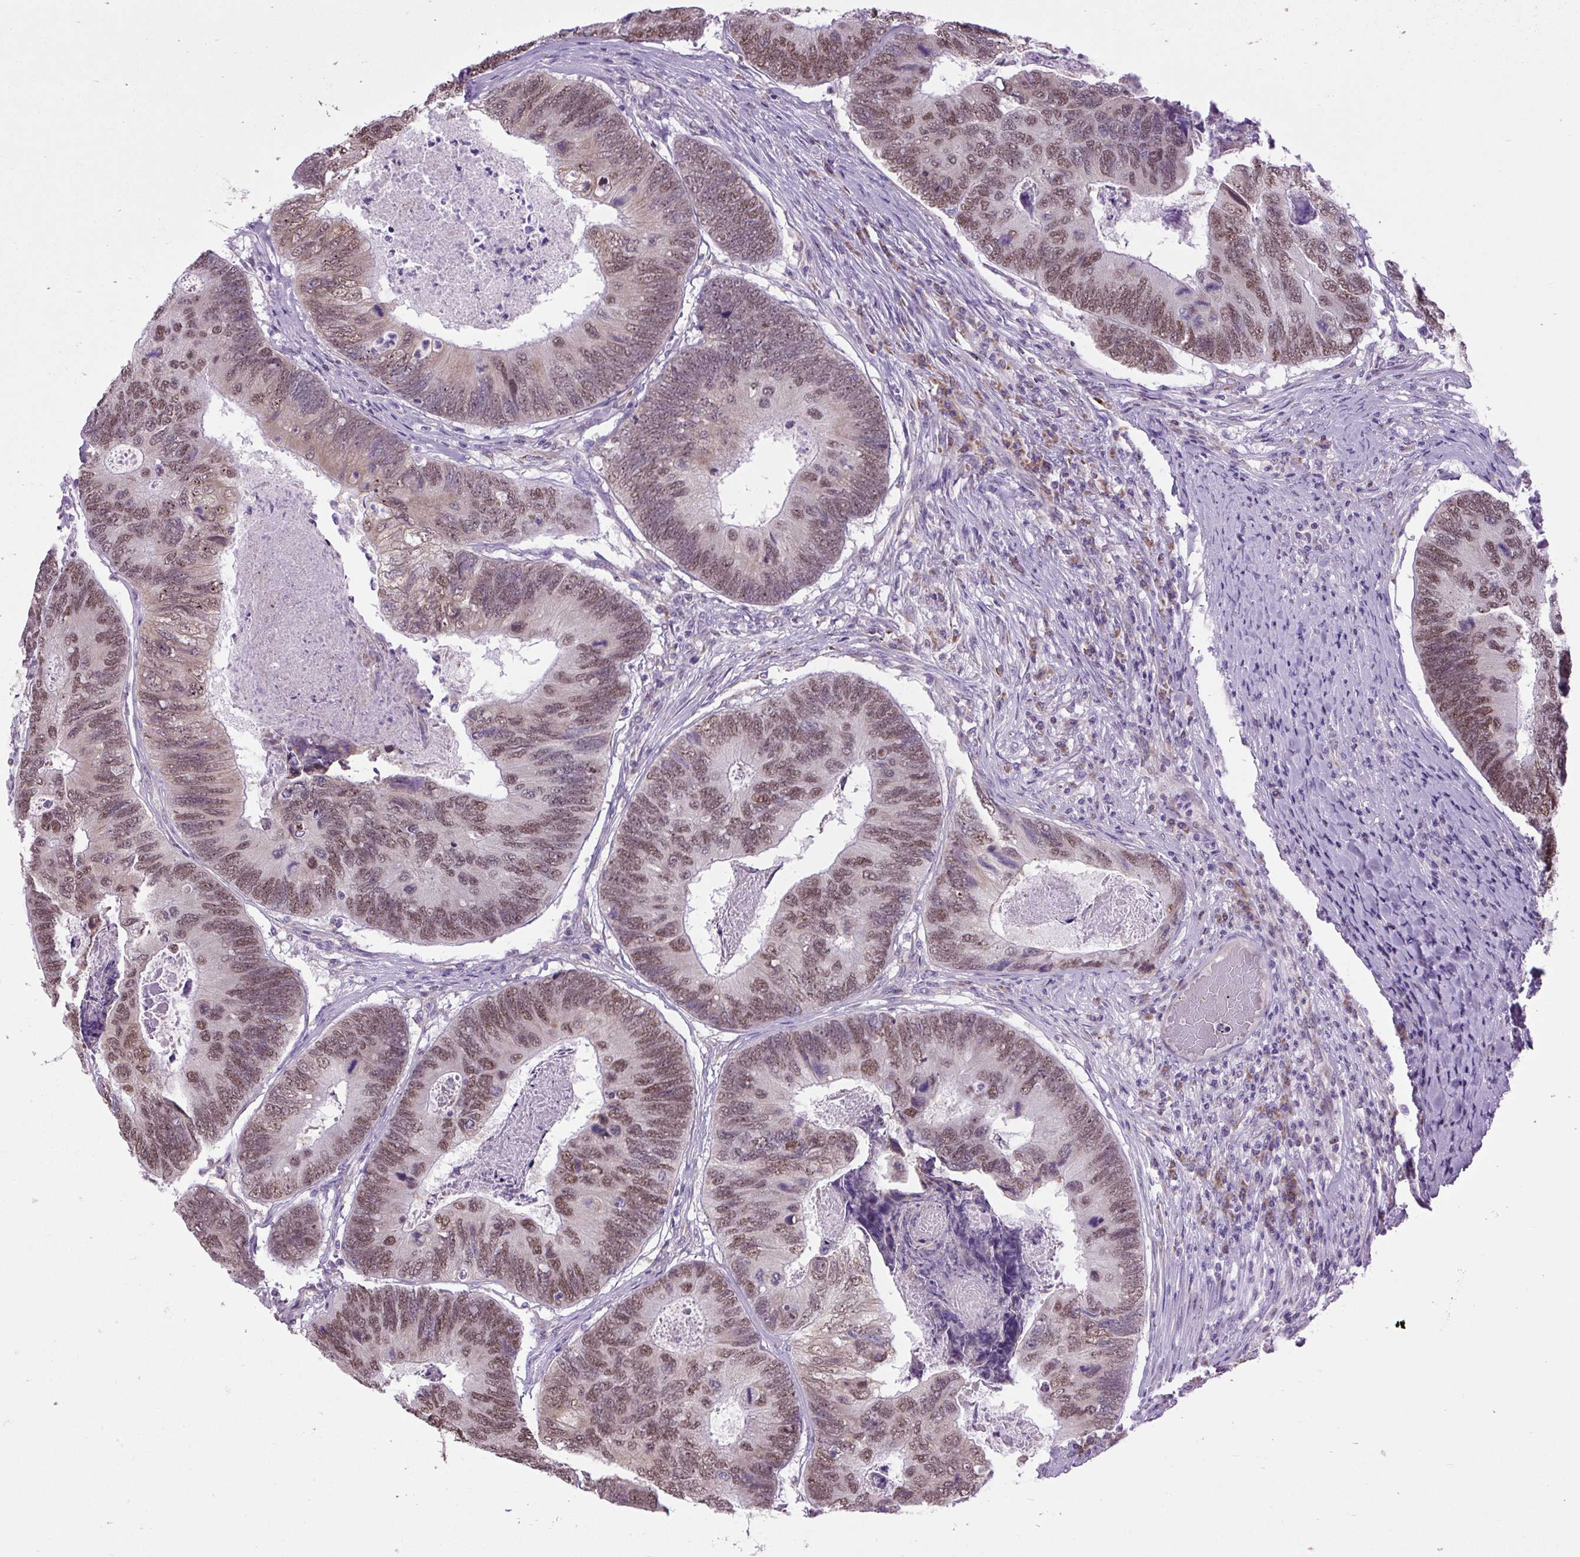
{"staining": {"intensity": "moderate", "quantity": ">75%", "location": "nuclear"}, "tissue": "colorectal cancer", "cell_type": "Tumor cells", "image_type": "cancer", "snomed": [{"axis": "morphology", "description": "Adenocarcinoma, NOS"}, {"axis": "topography", "description": "Colon"}], "caption": "Human colorectal cancer (adenocarcinoma) stained with a protein marker reveals moderate staining in tumor cells.", "gene": "SCO2", "patient": {"sex": "female", "age": 67}}